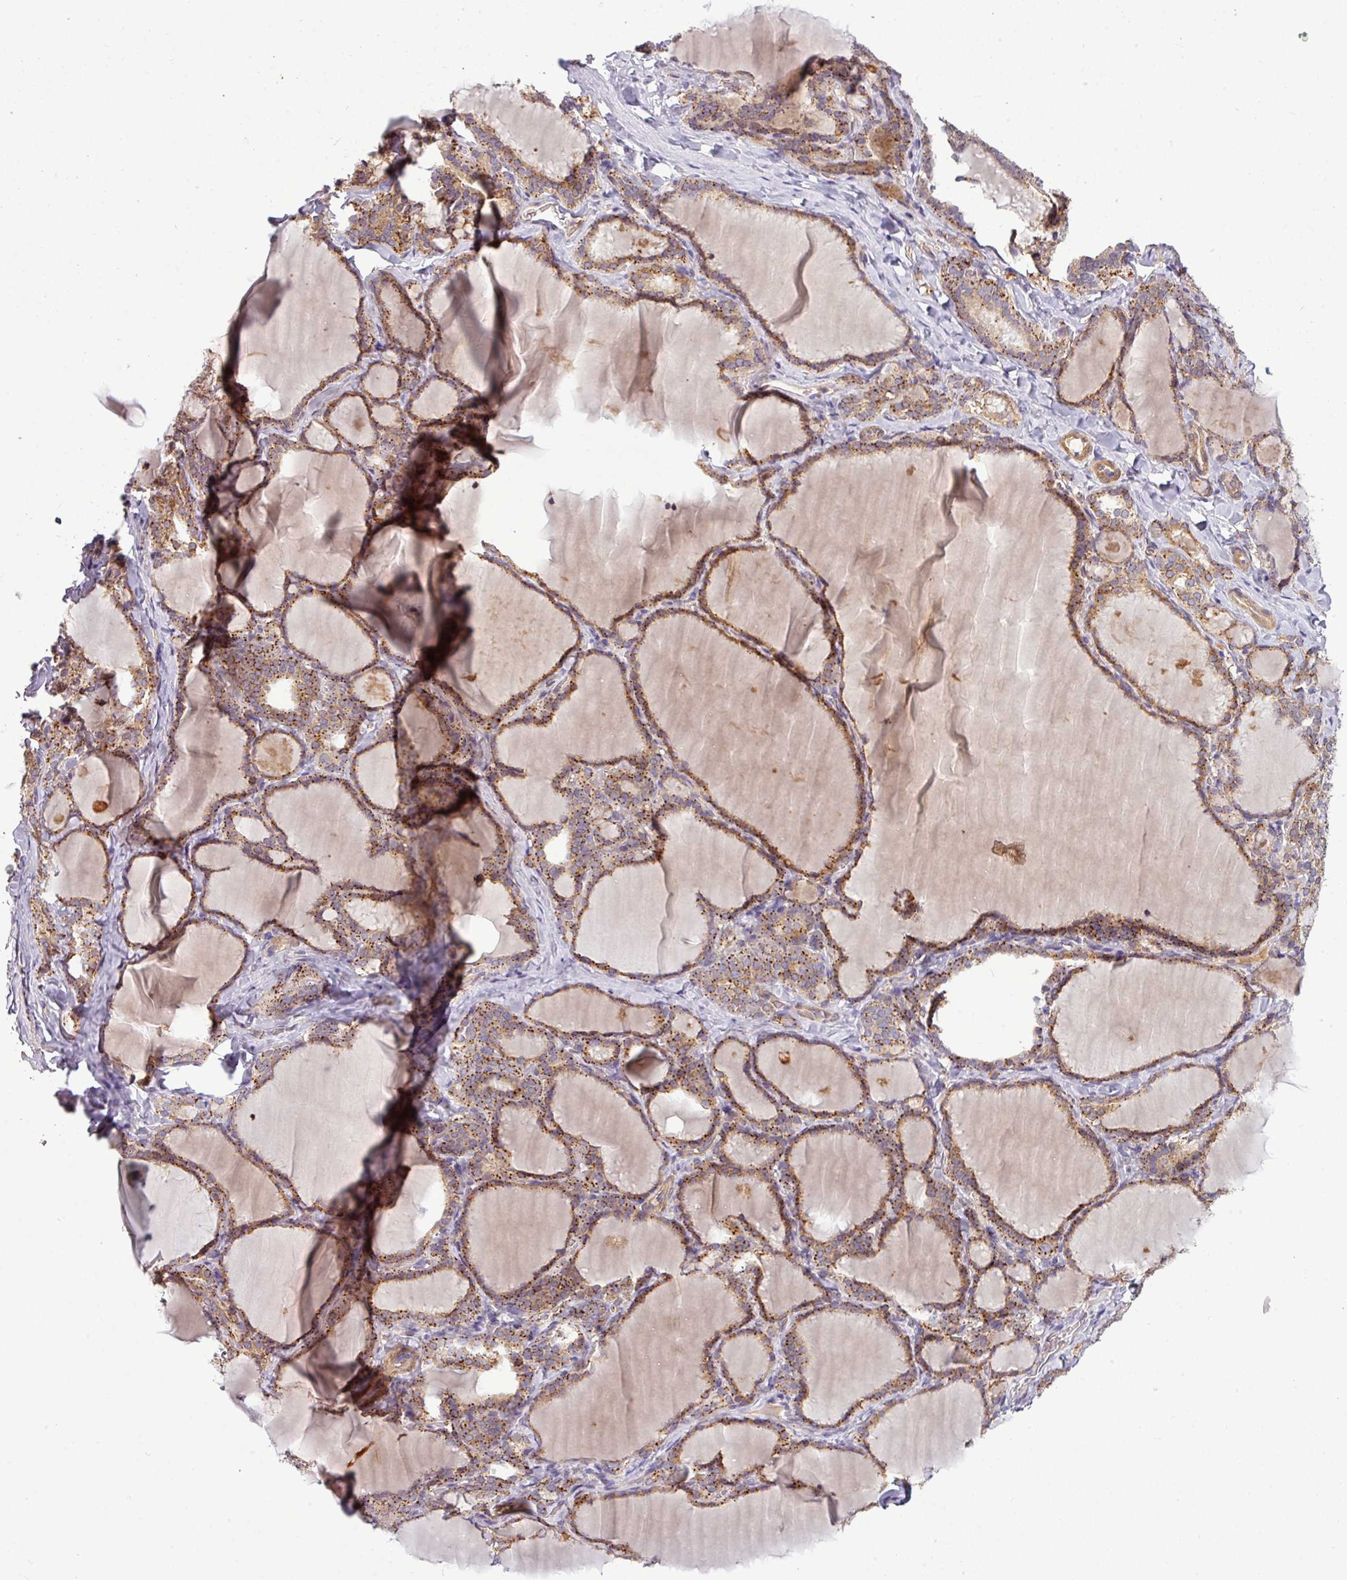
{"staining": {"intensity": "strong", "quantity": ">75%", "location": "cytoplasmic/membranous"}, "tissue": "thyroid gland", "cell_type": "Glandular cells", "image_type": "normal", "snomed": [{"axis": "morphology", "description": "Normal tissue, NOS"}, {"axis": "topography", "description": "Thyroid gland"}], "caption": "Thyroid gland stained with a protein marker reveals strong staining in glandular cells.", "gene": "ZNF35", "patient": {"sex": "female", "age": 31}}